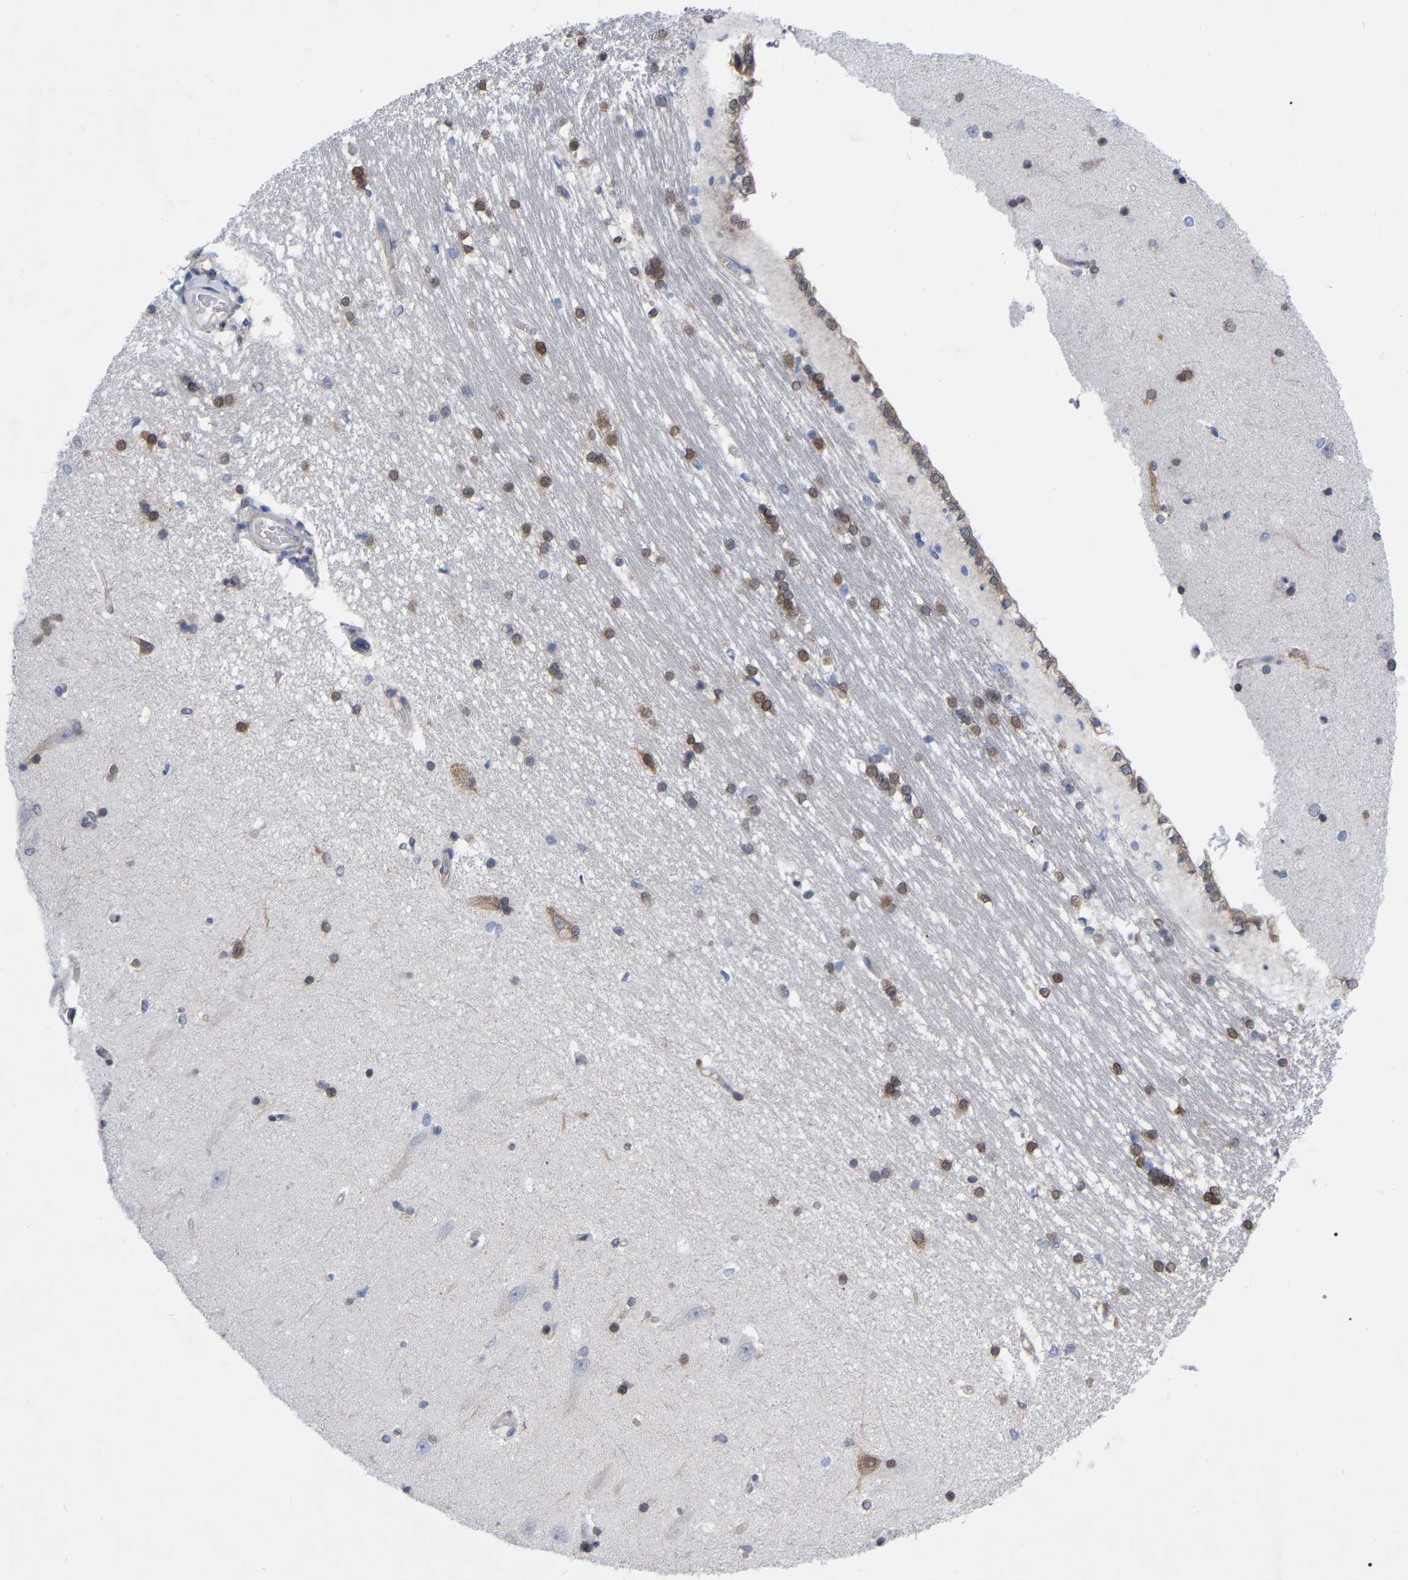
{"staining": {"intensity": "negative", "quantity": "none", "location": "none"}, "tissue": "hippocampus", "cell_type": "Glial cells", "image_type": "normal", "snomed": [{"axis": "morphology", "description": "Normal tissue, NOS"}, {"axis": "topography", "description": "Hippocampus"}], "caption": "IHC photomicrograph of normal hippocampus: hippocampus stained with DAB (3,3'-diaminobenzidine) exhibits no significant protein staining in glial cells.", "gene": "UBE4B", "patient": {"sex": "male", "age": 45}}